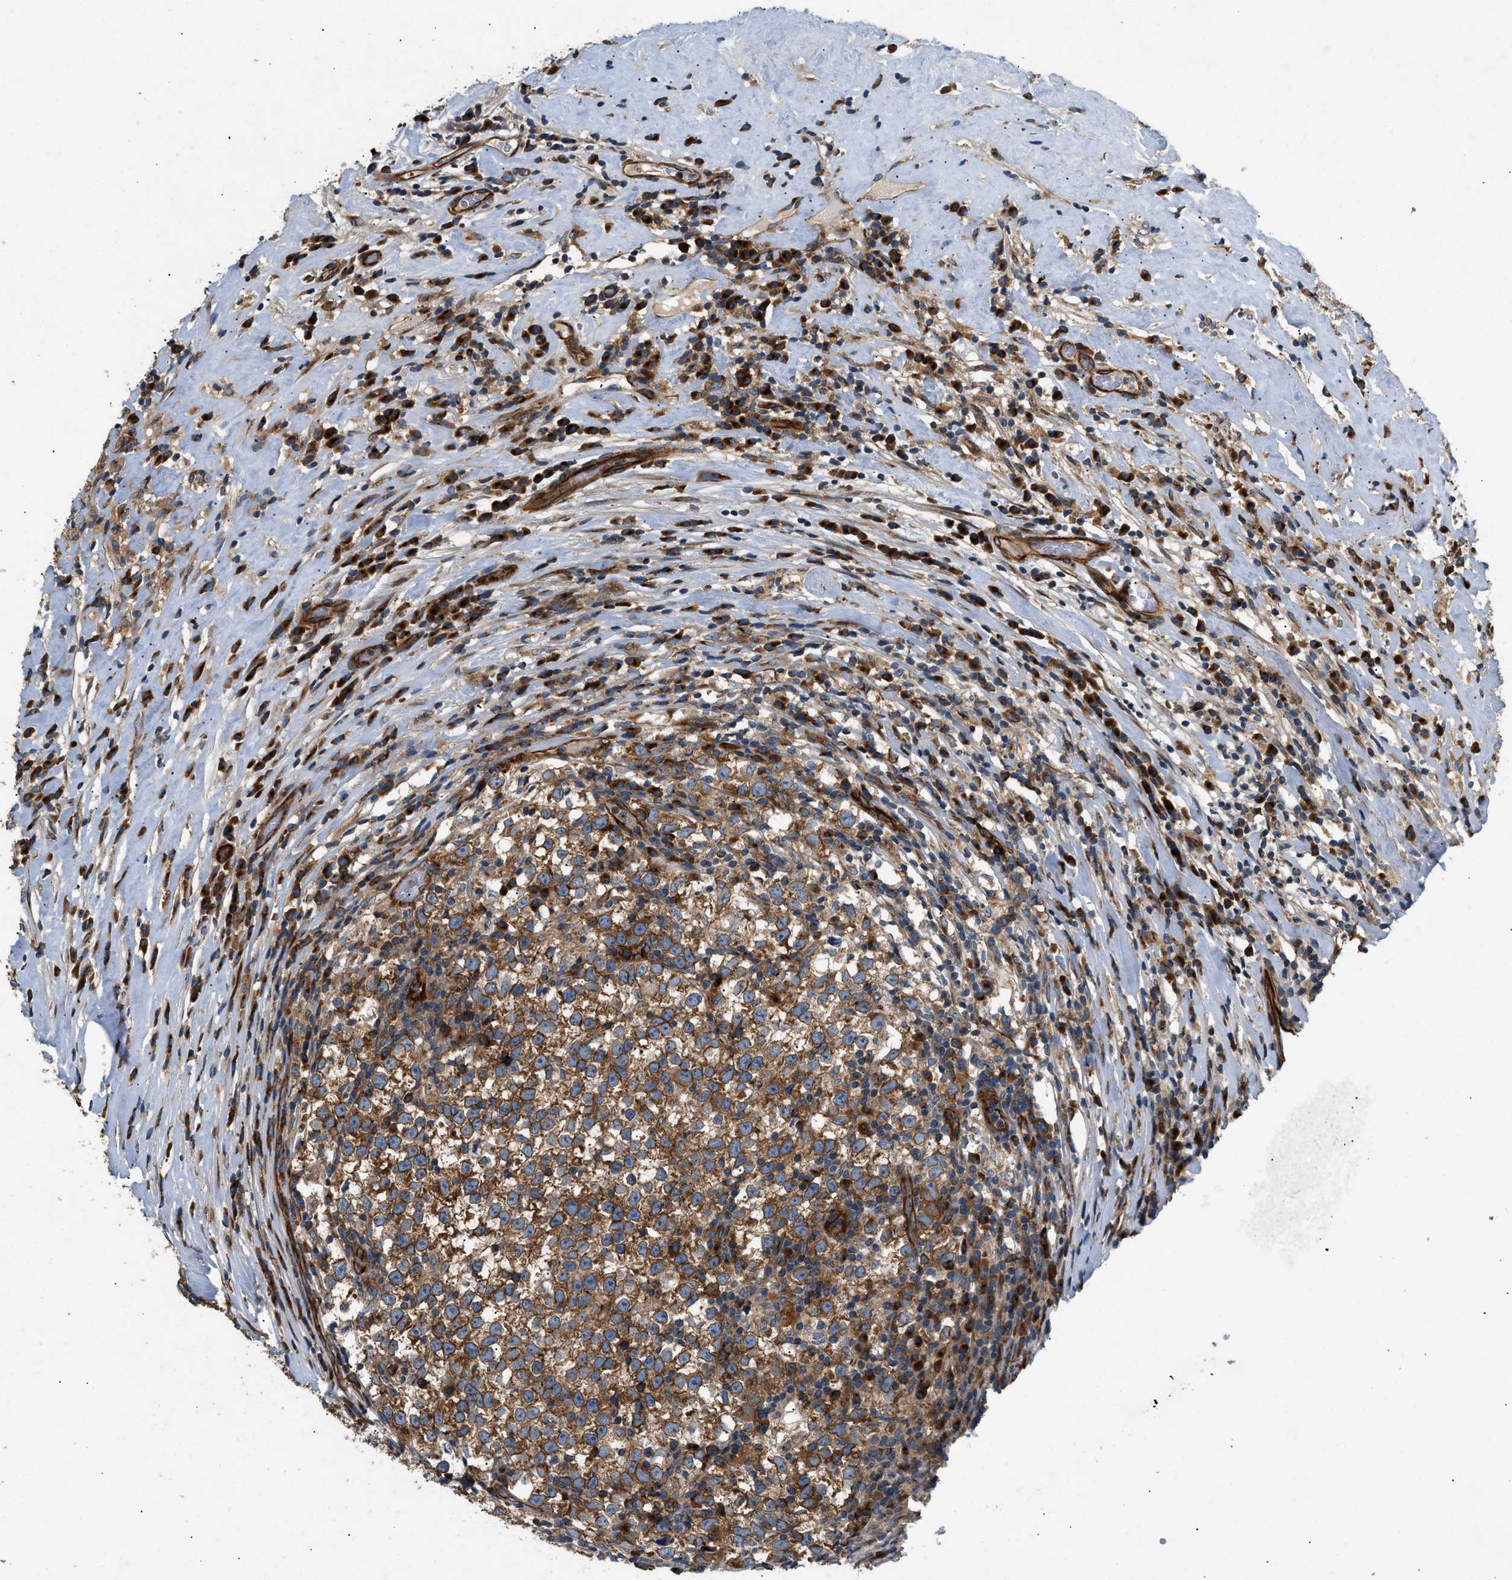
{"staining": {"intensity": "strong", "quantity": ">75%", "location": "cytoplasmic/membranous"}, "tissue": "testis cancer", "cell_type": "Tumor cells", "image_type": "cancer", "snomed": [{"axis": "morphology", "description": "Normal tissue, NOS"}, {"axis": "morphology", "description": "Seminoma, NOS"}, {"axis": "topography", "description": "Testis"}], "caption": "Immunohistochemistry (IHC) (DAB (3,3'-diaminobenzidine)) staining of seminoma (testis) exhibits strong cytoplasmic/membranous protein expression in approximately >75% of tumor cells.", "gene": "LYSMD3", "patient": {"sex": "male", "age": 43}}